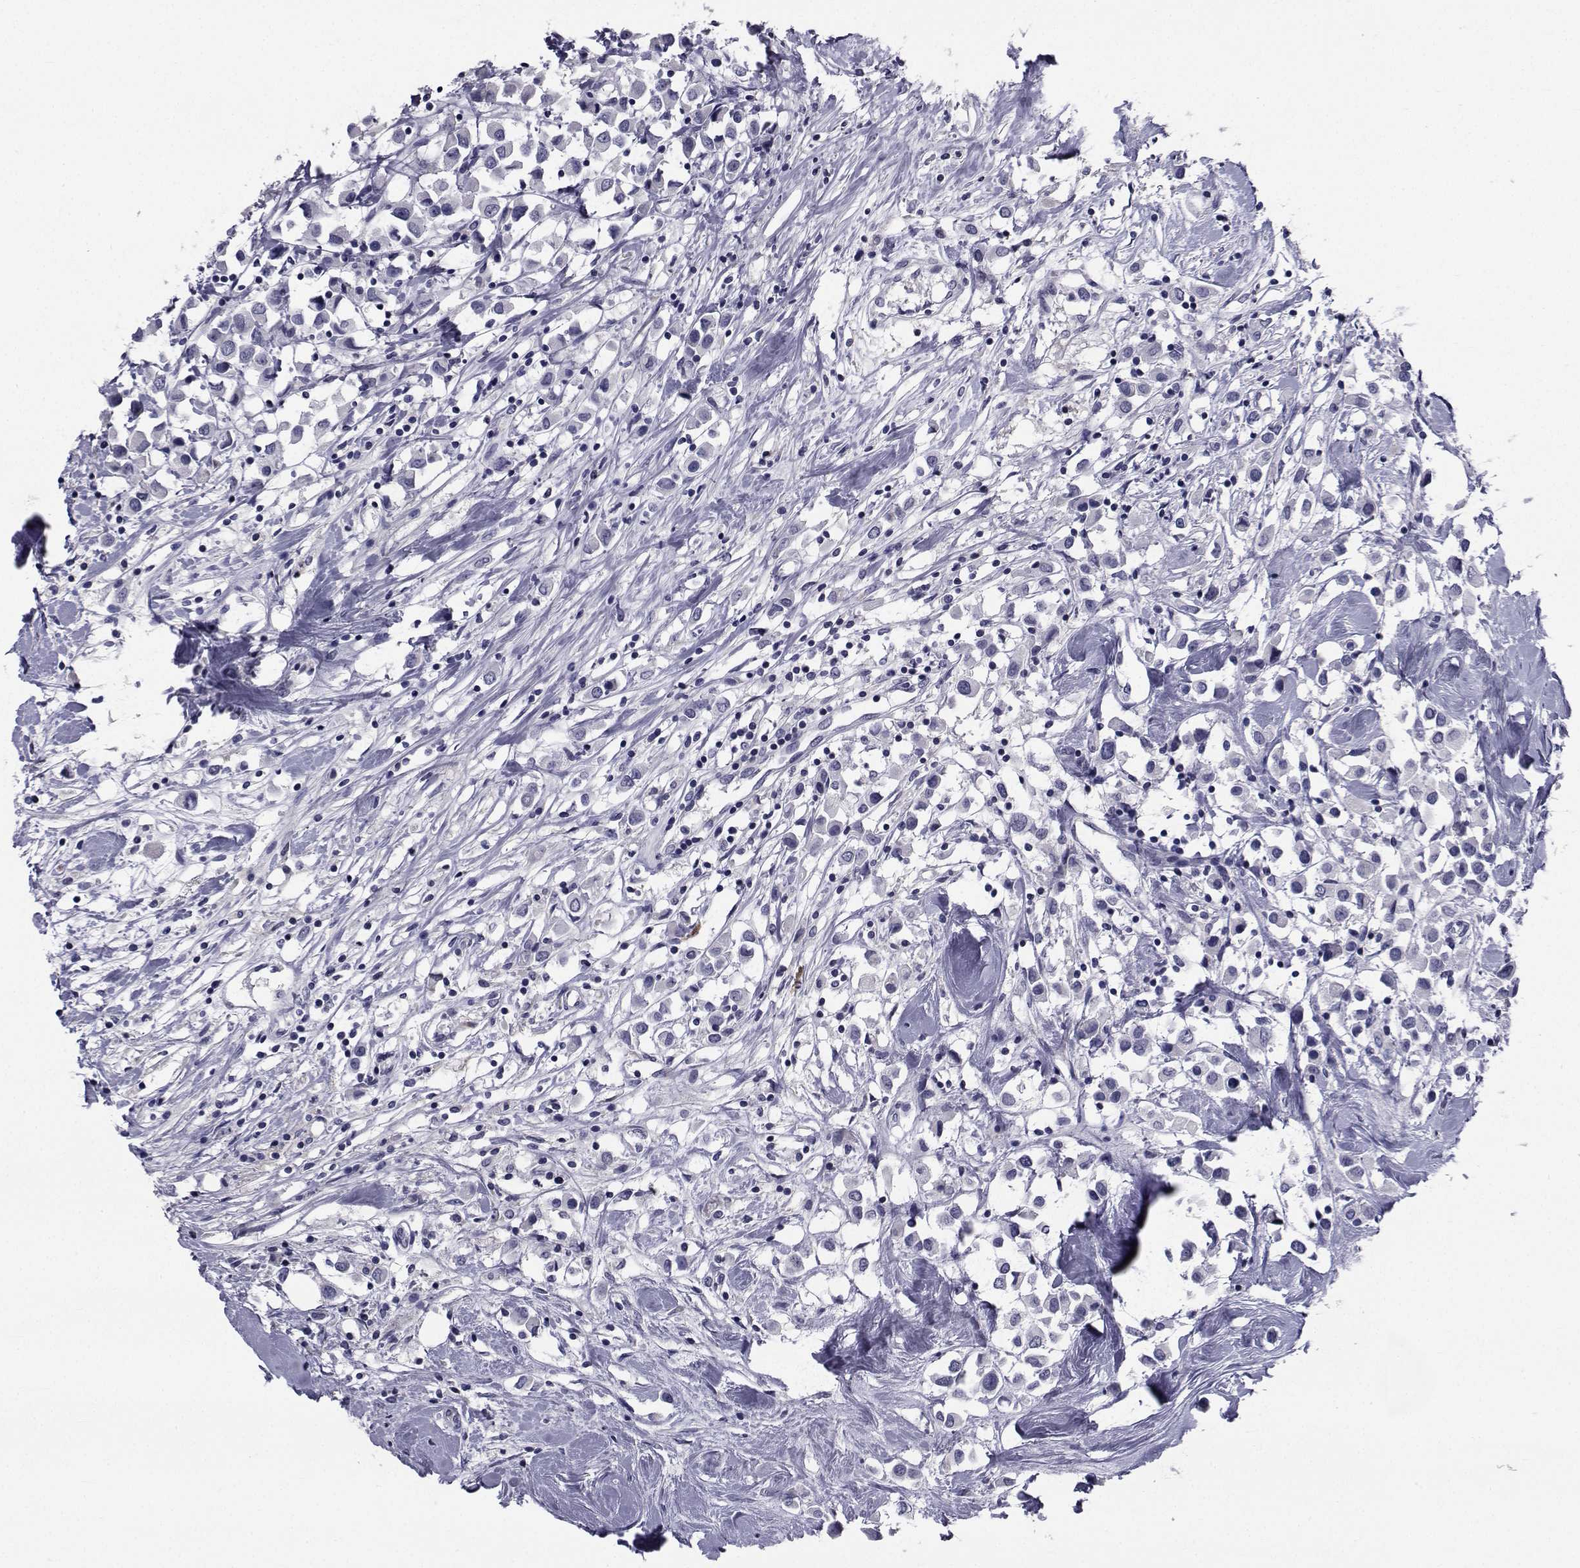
{"staining": {"intensity": "negative", "quantity": "none", "location": "none"}, "tissue": "breast cancer", "cell_type": "Tumor cells", "image_type": "cancer", "snomed": [{"axis": "morphology", "description": "Duct carcinoma"}, {"axis": "topography", "description": "Breast"}], "caption": "Image shows no significant protein expression in tumor cells of invasive ductal carcinoma (breast).", "gene": "CHRNA1", "patient": {"sex": "female", "age": 61}}